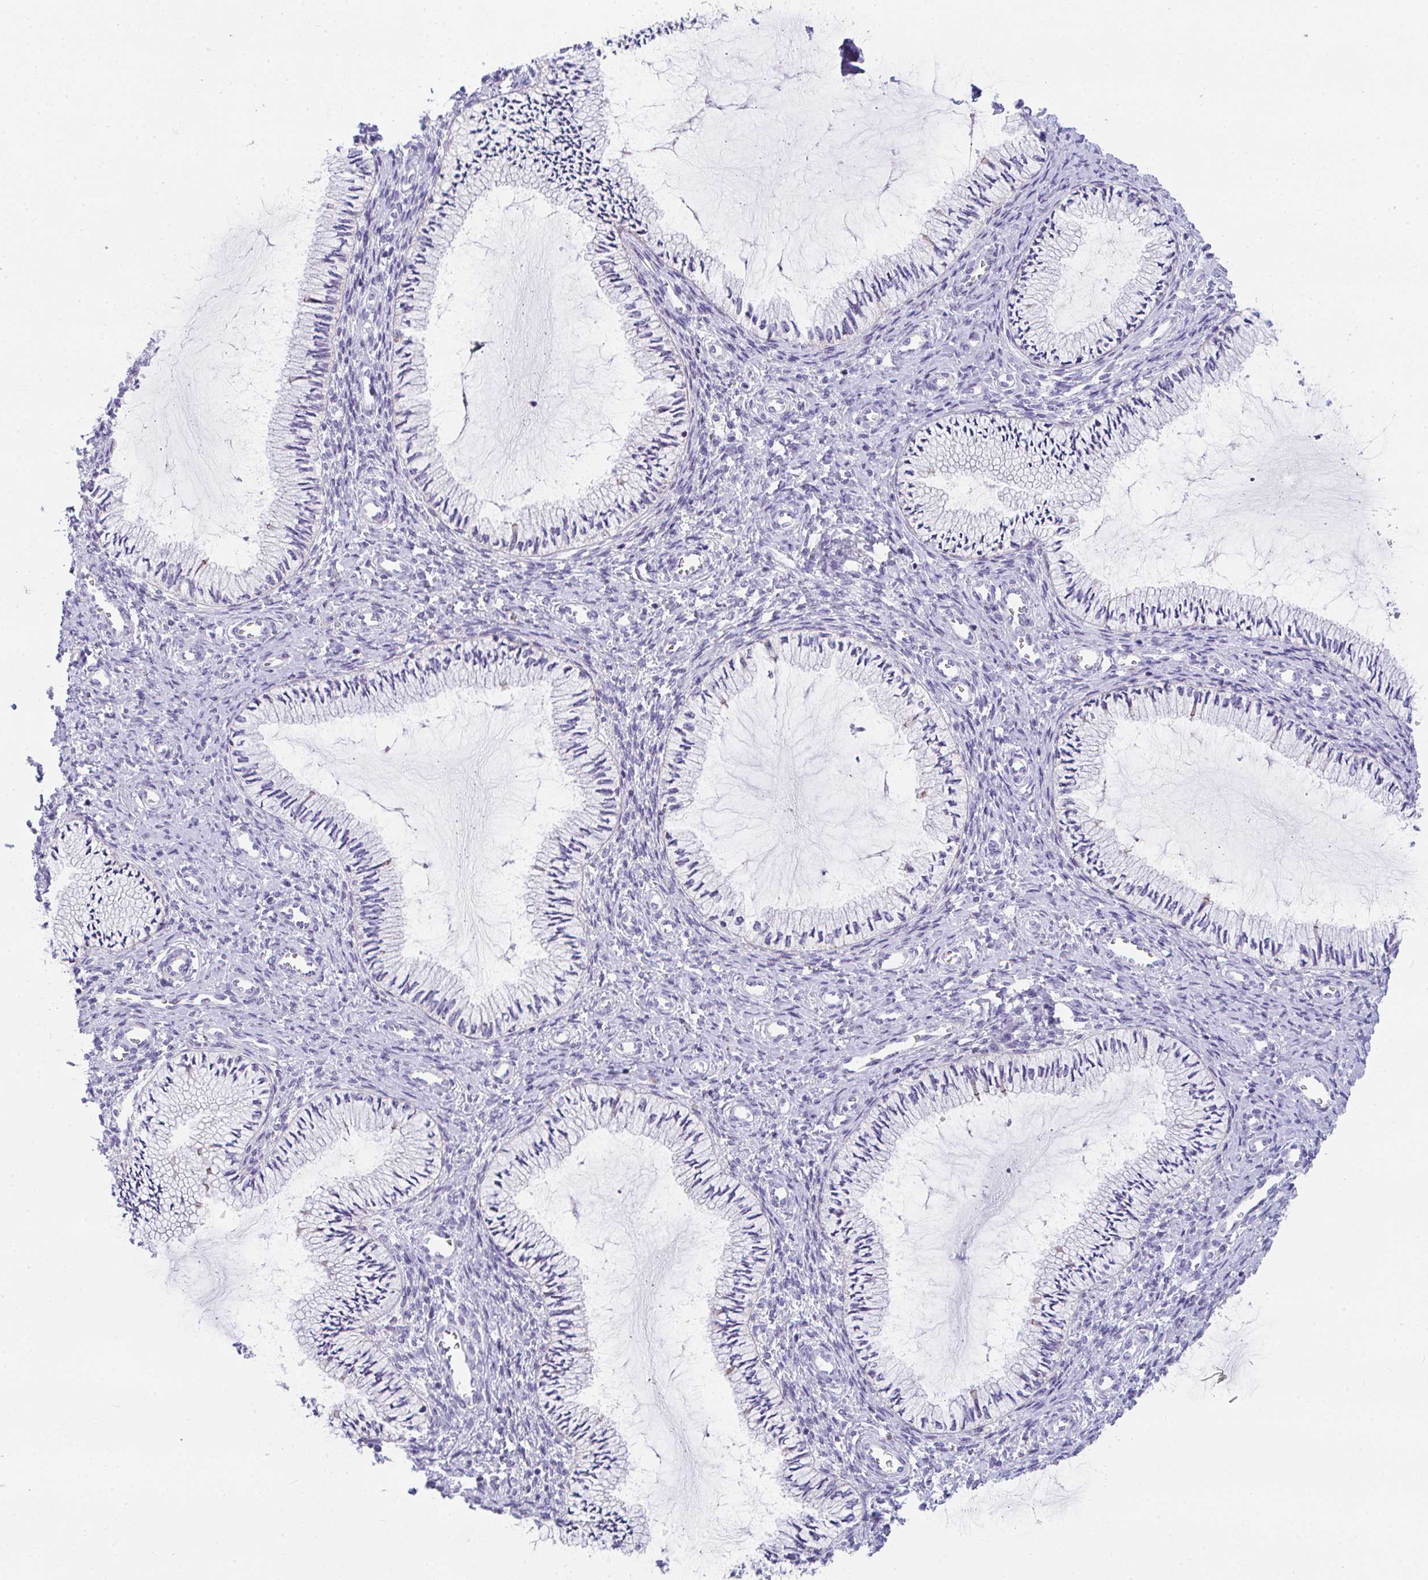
{"staining": {"intensity": "negative", "quantity": "none", "location": "none"}, "tissue": "cervix", "cell_type": "Glandular cells", "image_type": "normal", "snomed": [{"axis": "morphology", "description": "Normal tissue, NOS"}, {"axis": "topography", "description": "Cervix"}], "caption": "Immunohistochemistry image of unremarkable human cervix stained for a protein (brown), which exhibits no expression in glandular cells. The staining was performed using DAB to visualize the protein expression in brown, while the nuclei were stained in blue with hematoxylin (Magnification: 20x).", "gene": "TTC30A", "patient": {"sex": "female", "age": 24}}